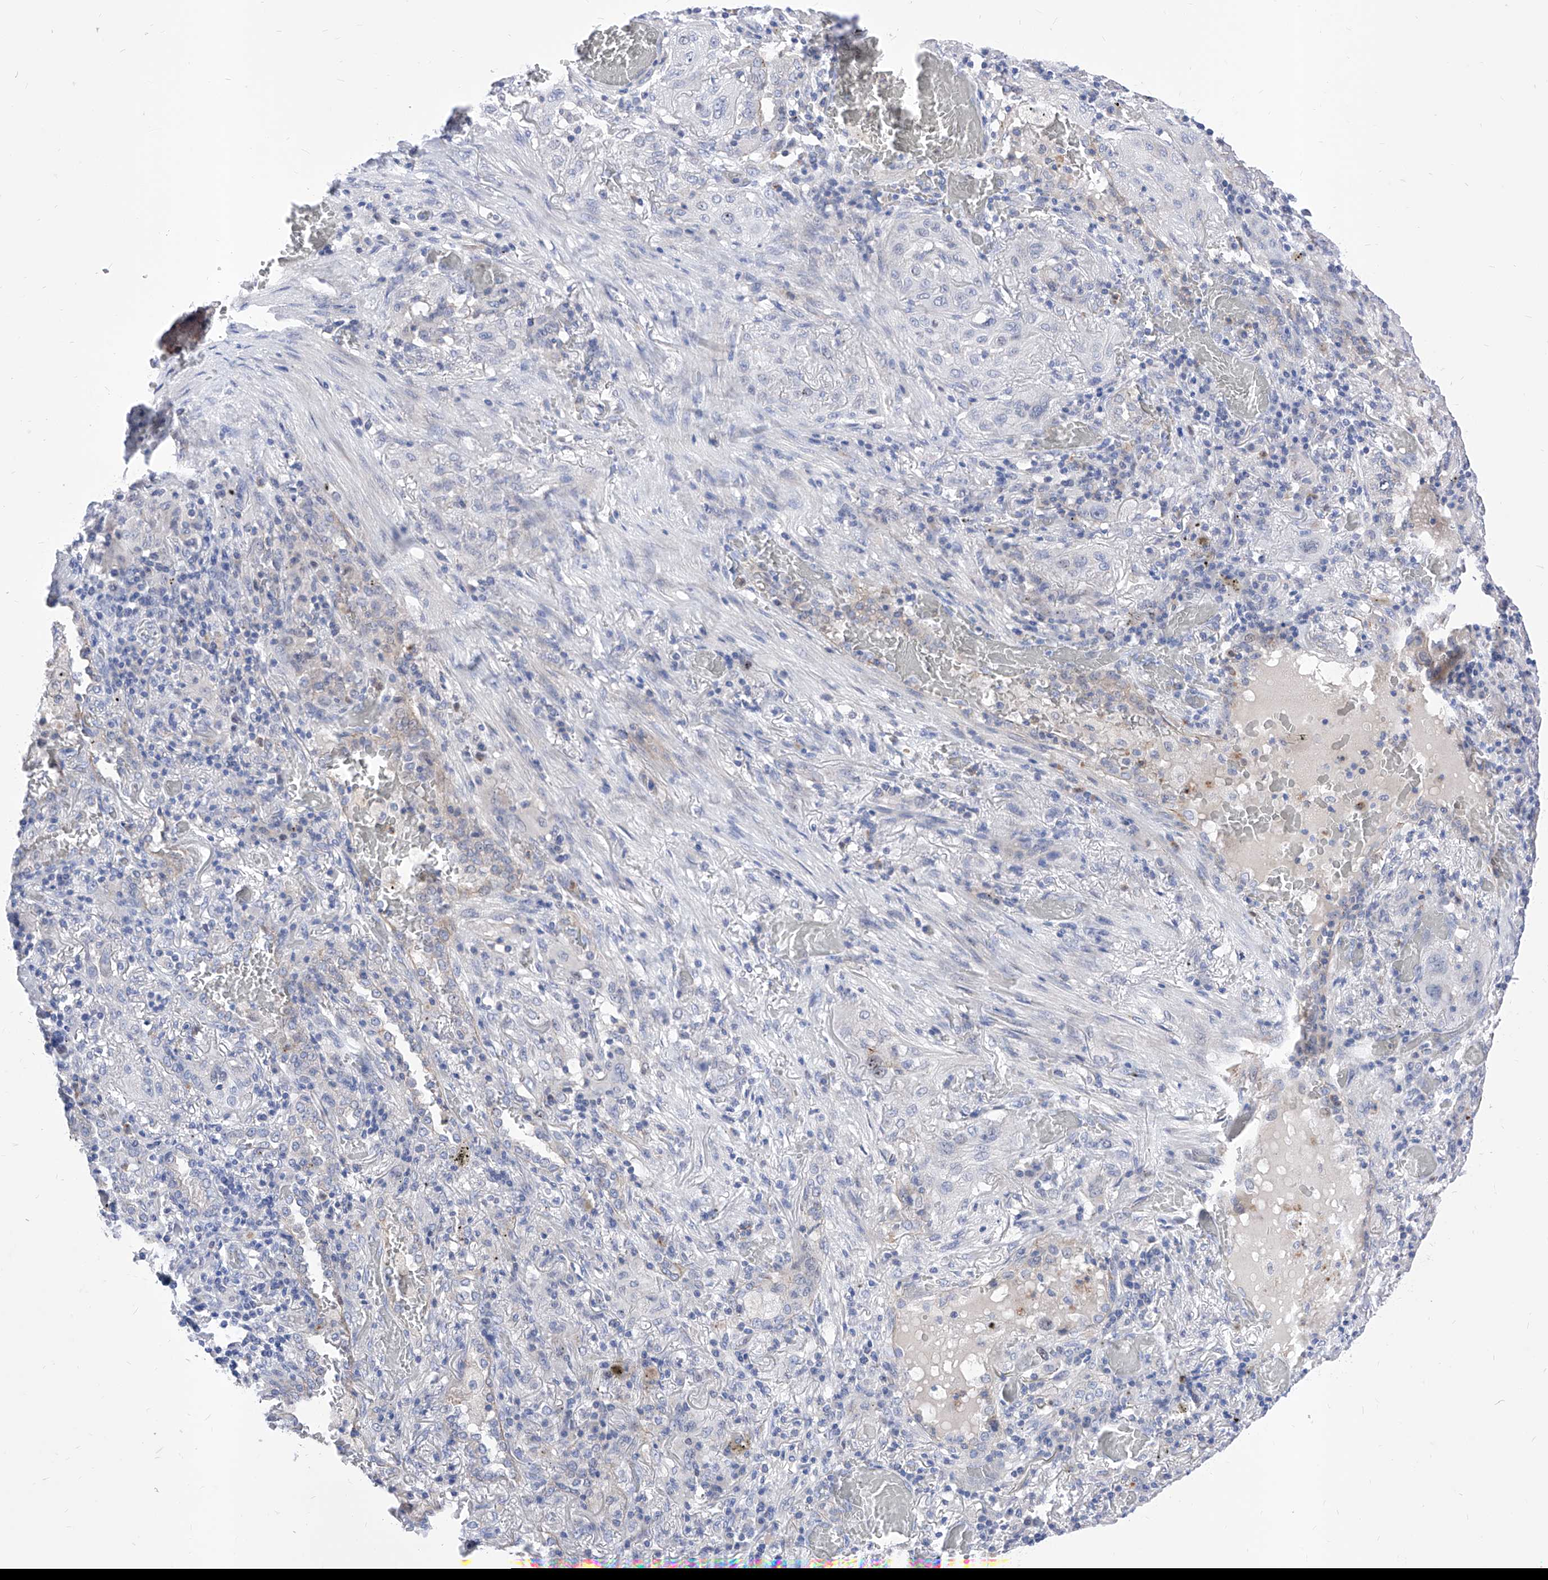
{"staining": {"intensity": "negative", "quantity": "none", "location": "none"}, "tissue": "lung cancer", "cell_type": "Tumor cells", "image_type": "cancer", "snomed": [{"axis": "morphology", "description": "Squamous cell carcinoma, NOS"}, {"axis": "topography", "description": "Lung"}], "caption": "This is an IHC micrograph of lung cancer. There is no positivity in tumor cells.", "gene": "VAX1", "patient": {"sex": "female", "age": 47}}